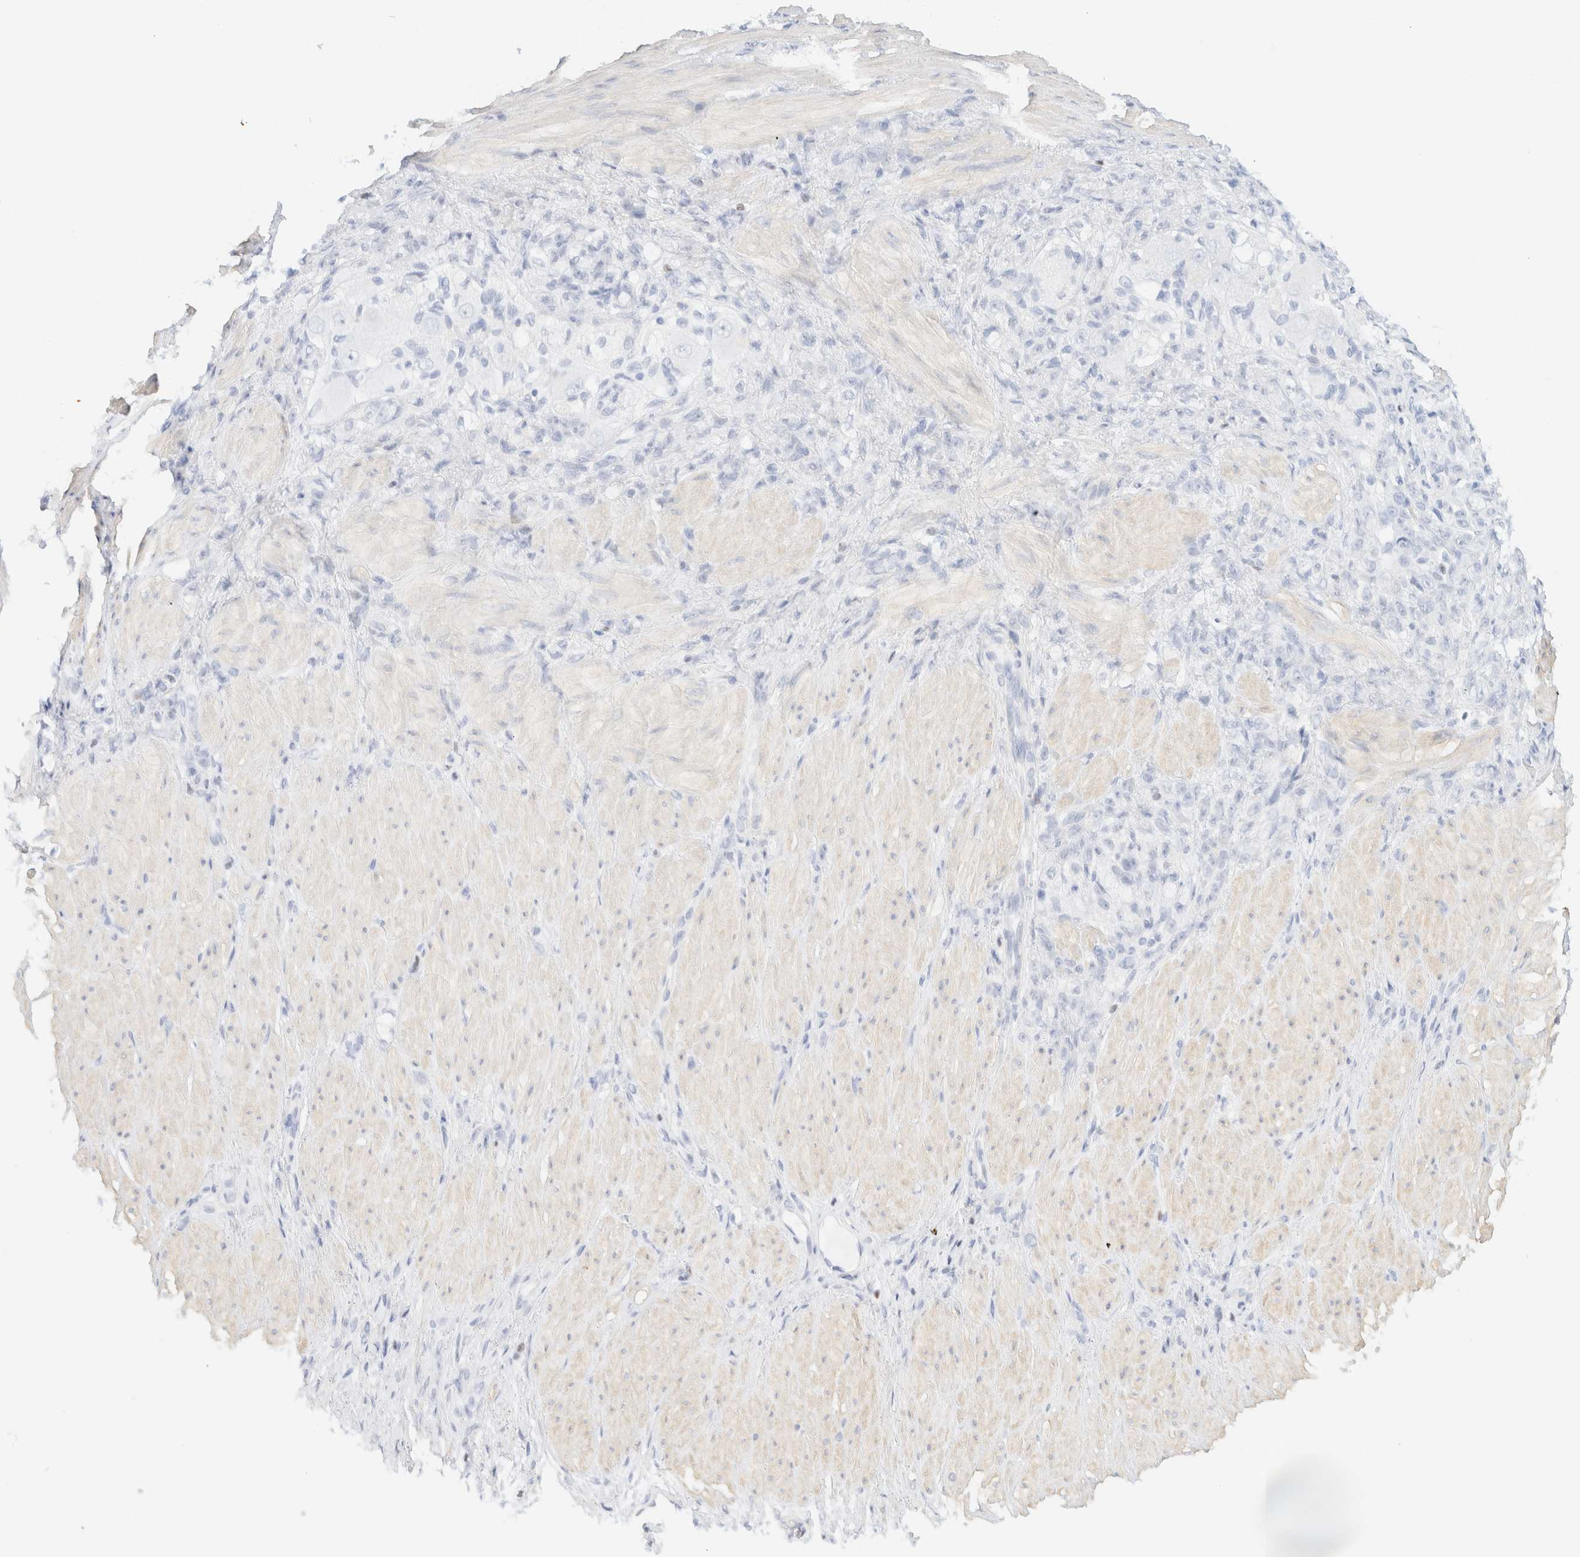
{"staining": {"intensity": "negative", "quantity": "none", "location": "none"}, "tissue": "stomach cancer", "cell_type": "Tumor cells", "image_type": "cancer", "snomed": [{"axis": "morphology", "description": "Normal tissue, NOS"}, {"axis": "morphology", "description": "Adenocarcinoma, NOS"}, {"axis": "topography", "description": "Stomach"}], "caption": "An immunohistochemistry photomicrograph of stomach cancer (adenocarcinoma) is shown. There is no staining in tumor cells of stomach cancer (adenocarcinoma). (DAB (3,3'-diaminobenzidine) immunohistochemistry with hematoxylin counter stain).", "gene": "IKZF3", "patient": {"sex": "male", "age": 82}}